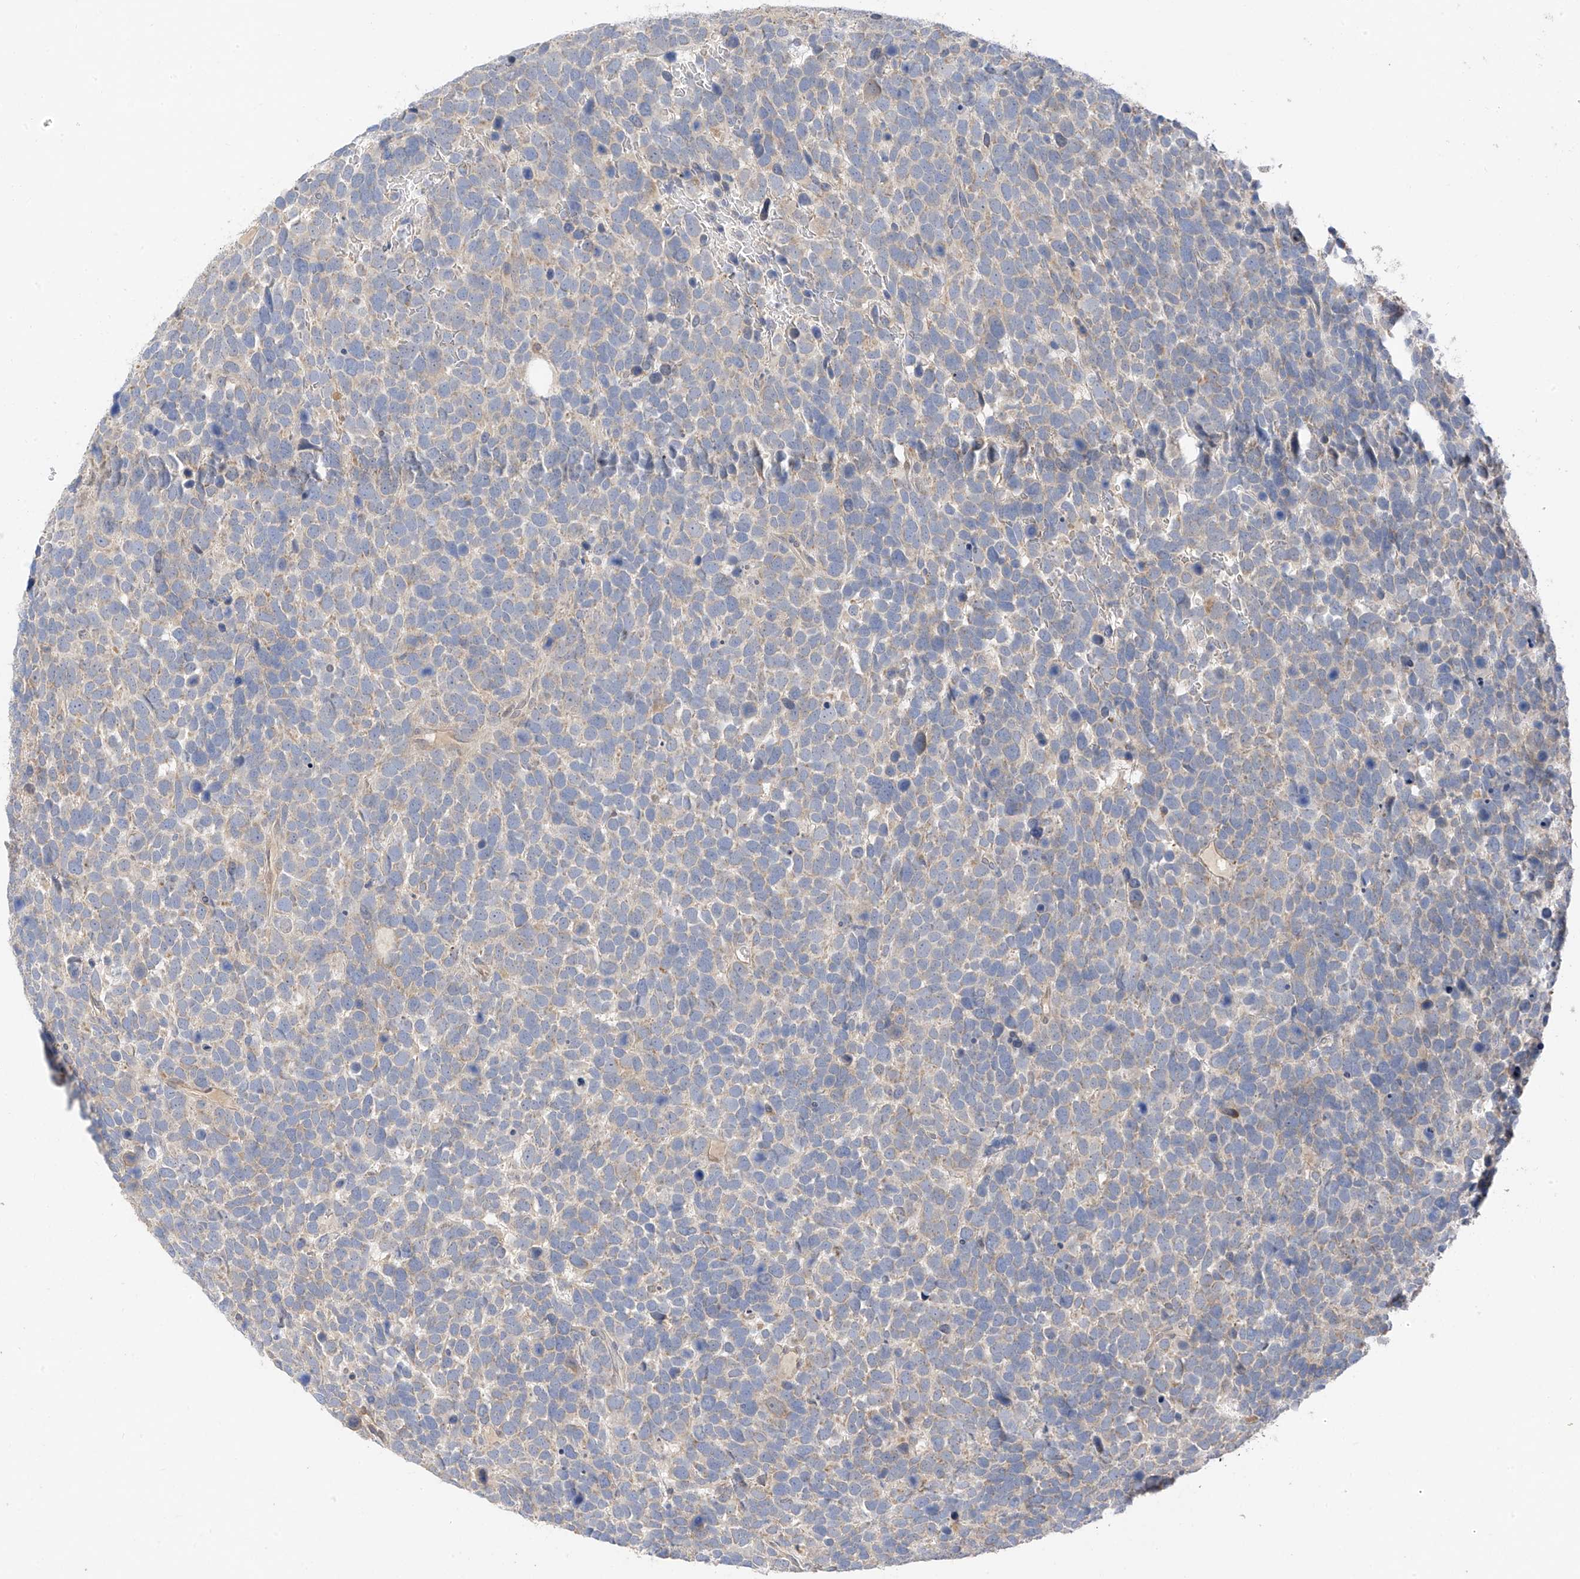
{"staining": {"intensity": "weak", "quantity": "<25%", "location": "cytoplasmic/membranous"}, "tissue": "urothelial cancer", "cell_type": "Tumor cells", "image_type": "cancer", "snomed": [{"axis": "morphology", "description": "Urothelial carcinoma, High grade"}, {"axis": "topography", "description": "Urinary bladder"}], "caption": "This micrograph is of urothelial cancer stained with IHC to label a protein in brown with the nuclei are counter-stained blue. There is no positivity in tumor cells.", "gene": "PPA2", "patient": {"sex": "female", "age": 82}}